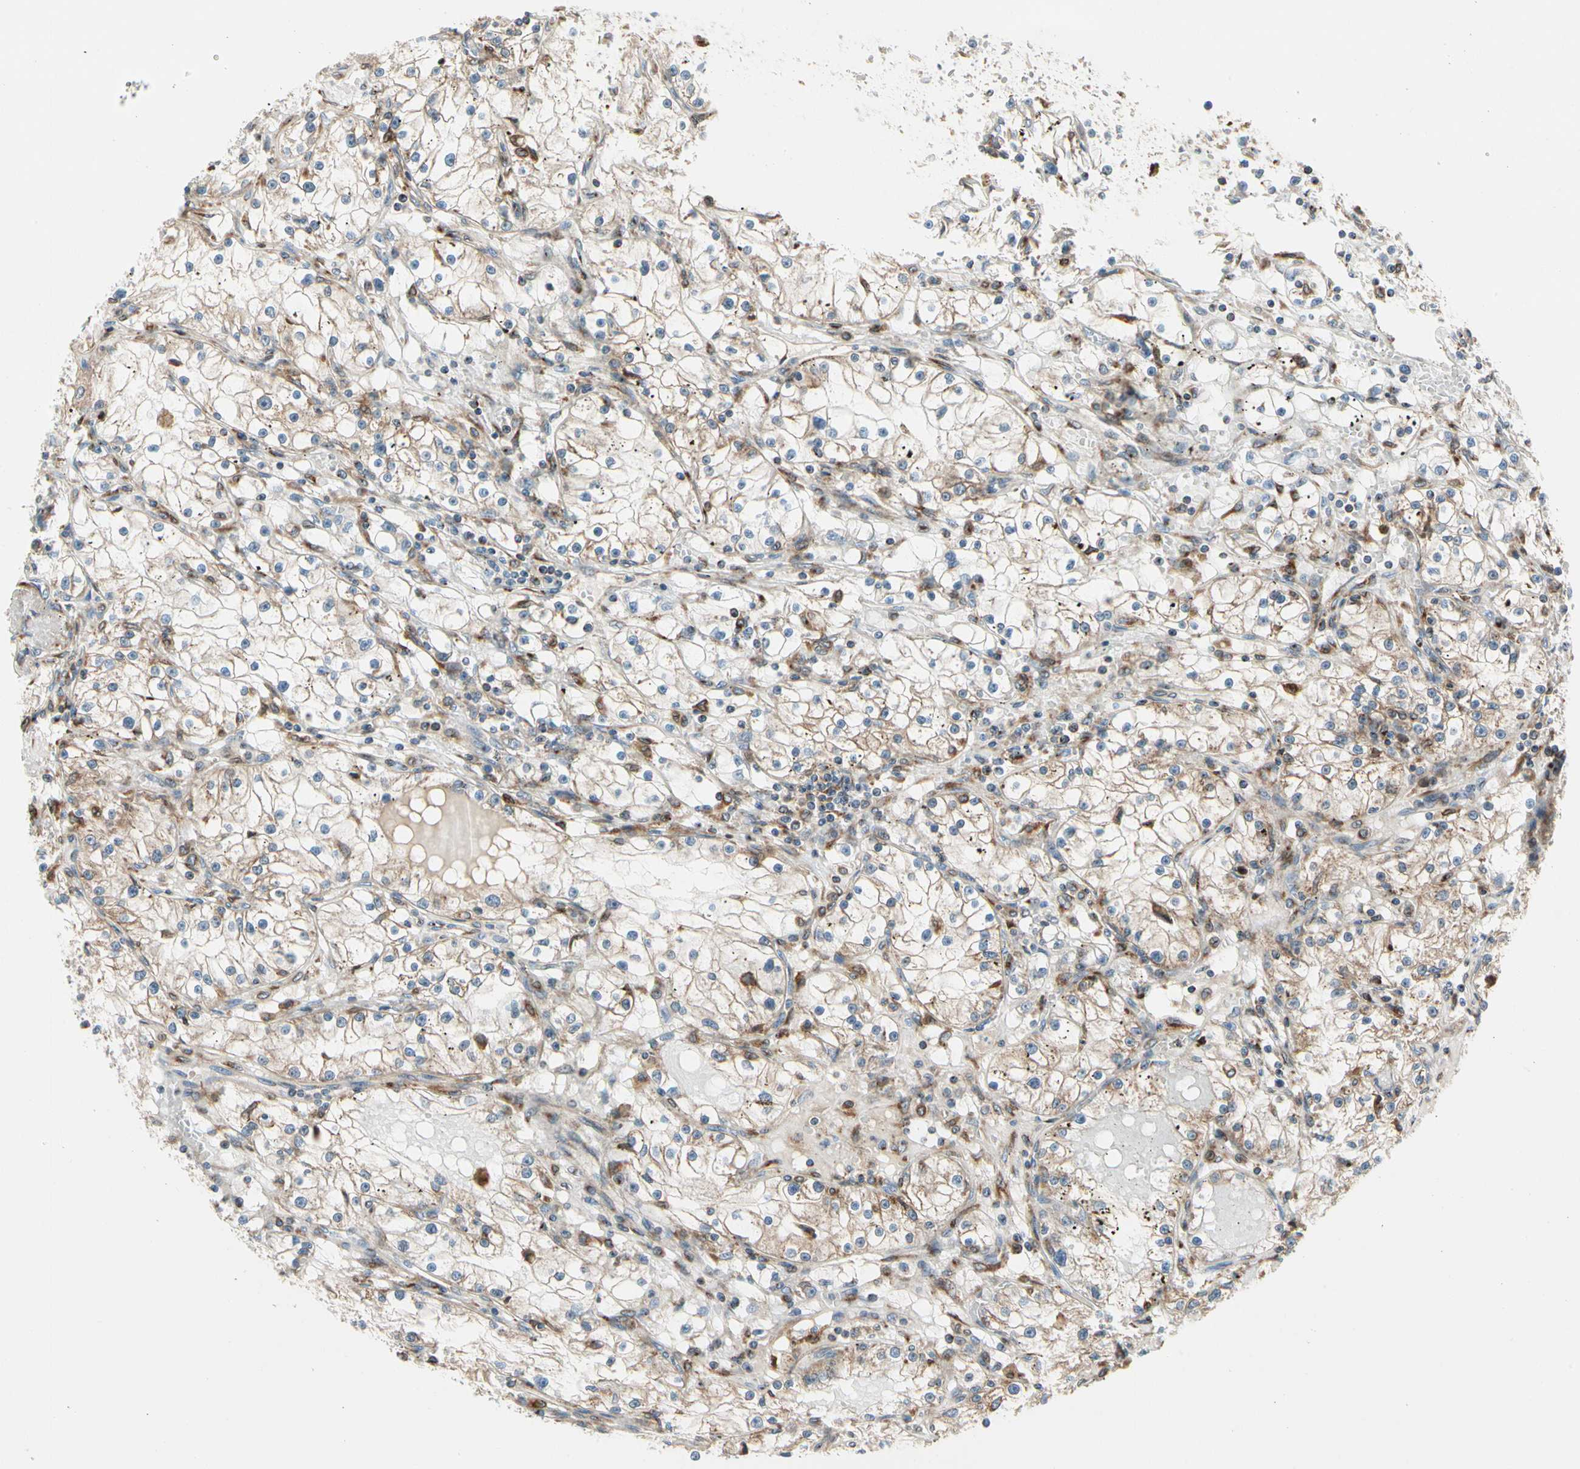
{"staining": {"intensity": "moderate", "quantity": "<25%", "location": "cytoplasmic/membranous"}, "tissue": "renal cancer", "cell_type": "Tumor cells", "image_type": "cancer", "snomed": [{"axis": "morphology", "description": "Adenocarcinoma, NOS"}, {"axis": "topography", "description": "Kidney"}], "caption": "High-power microscopy captured an immunohistochemistry (IHC) histopathology image of renal adenocarcinoma, revealing moderate cytoplasmic/membranous positivity in approximately <25% of tumor cells. The staining is performed using DAB (3,3'-diaminobenzidine) brown chromogen to label protein expression. The nuclei are counter-stained blue using hematoxylin.", "gene": "NUCB1", "patient": {"sex": "male", "age": 56}}